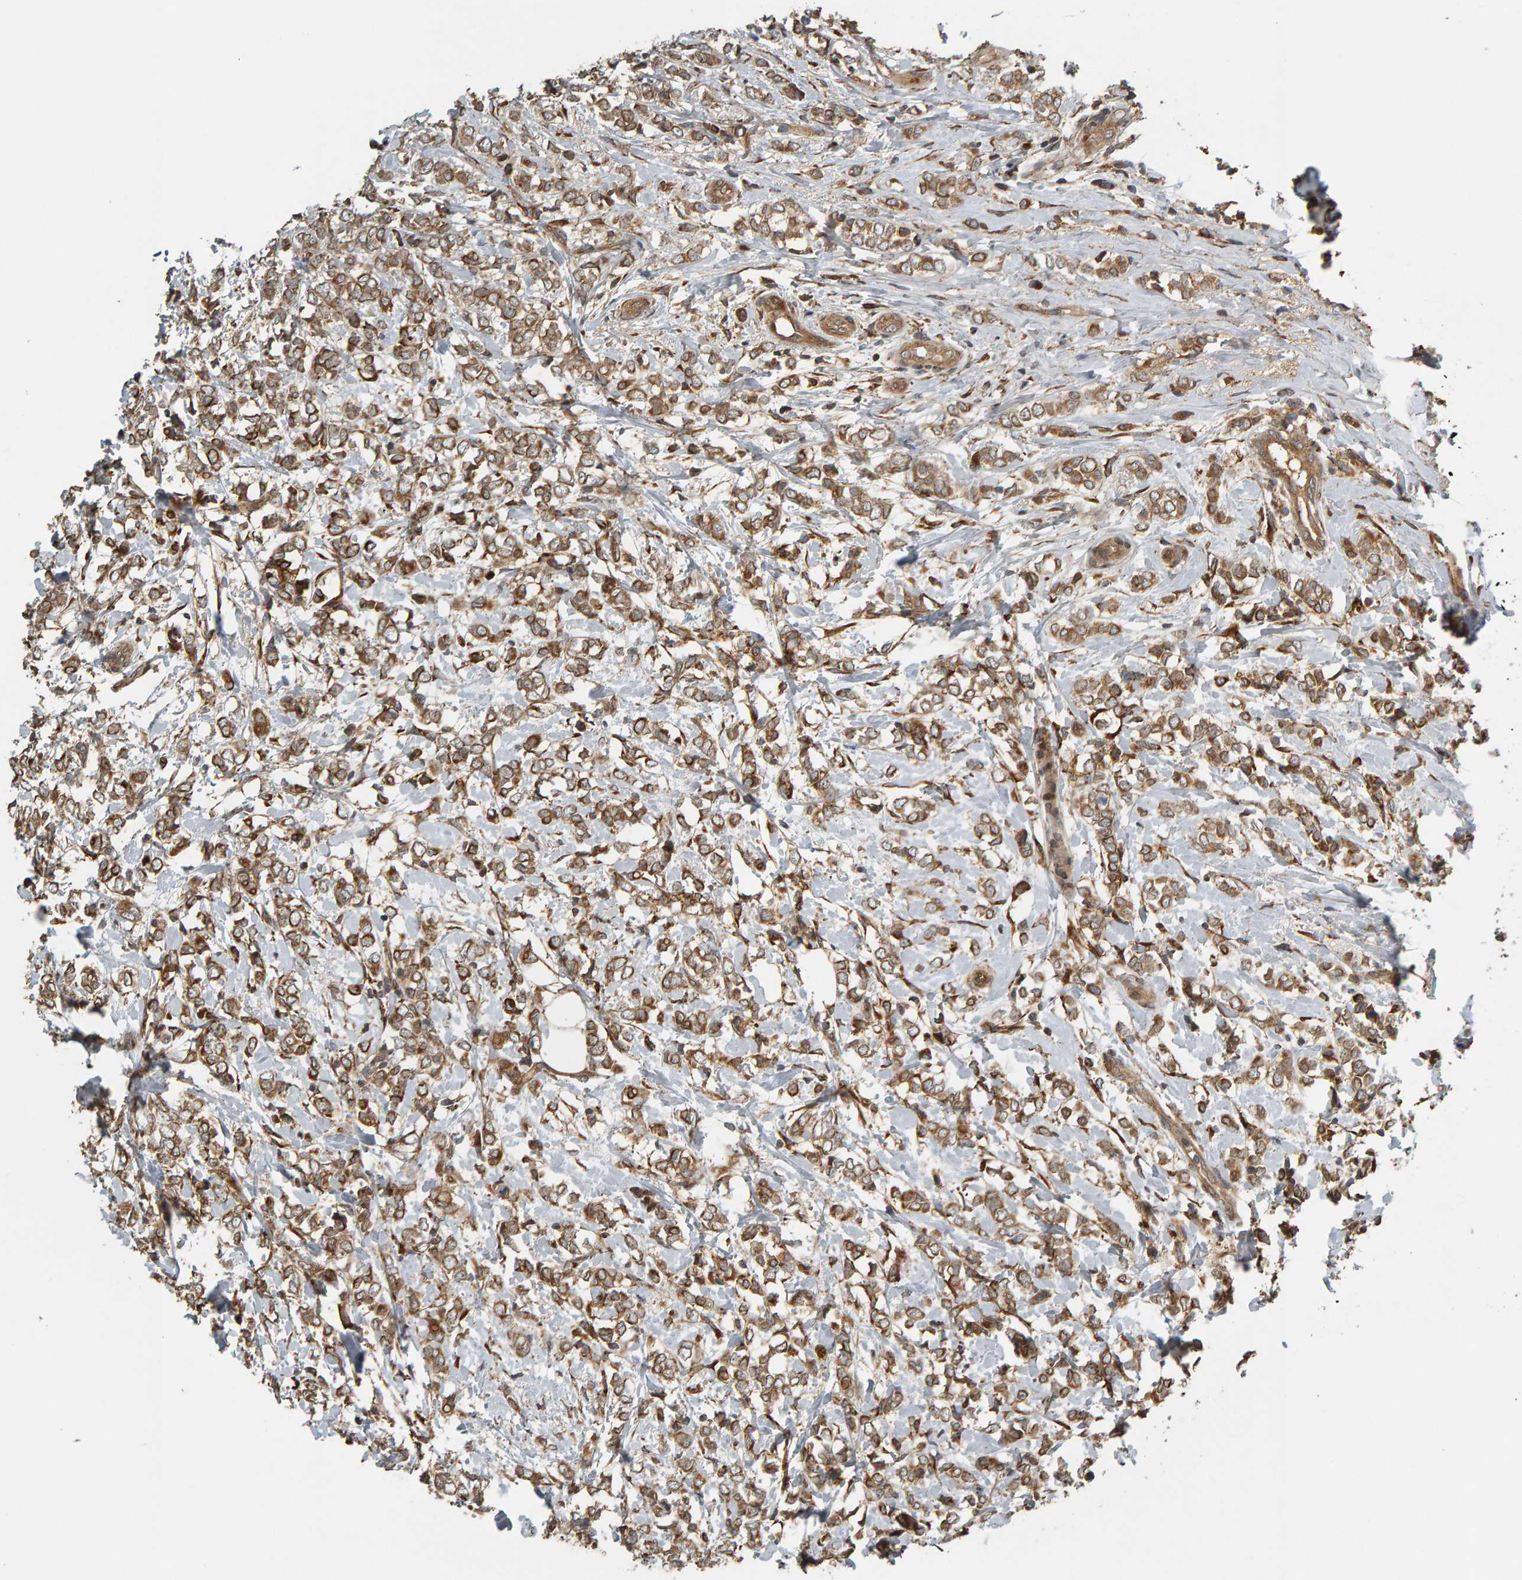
{"staining": {"intensity": "moderate", "quantity": ">75%", "location": "cytoplasmic/membranous"}, "tissue": "breast cancer", "cell_type": "Tumor cells", "image_type": "cancer", "snomed": [{"axis": "morphology", "description": "Normal tissue, NOS"}, {"axis": "morphology", "description": "Lobular carcinoma"}, {"axis": "topography", "description": "Breast"}], "caption": "Immunohistochemical staining of breast cancer reveals medium levels of moderate cytoplasmic/membranous expression in approximately >75% of tumor cells.", "gene": "ZFAND1", "patient": {"sex": "female", "age": 47}}